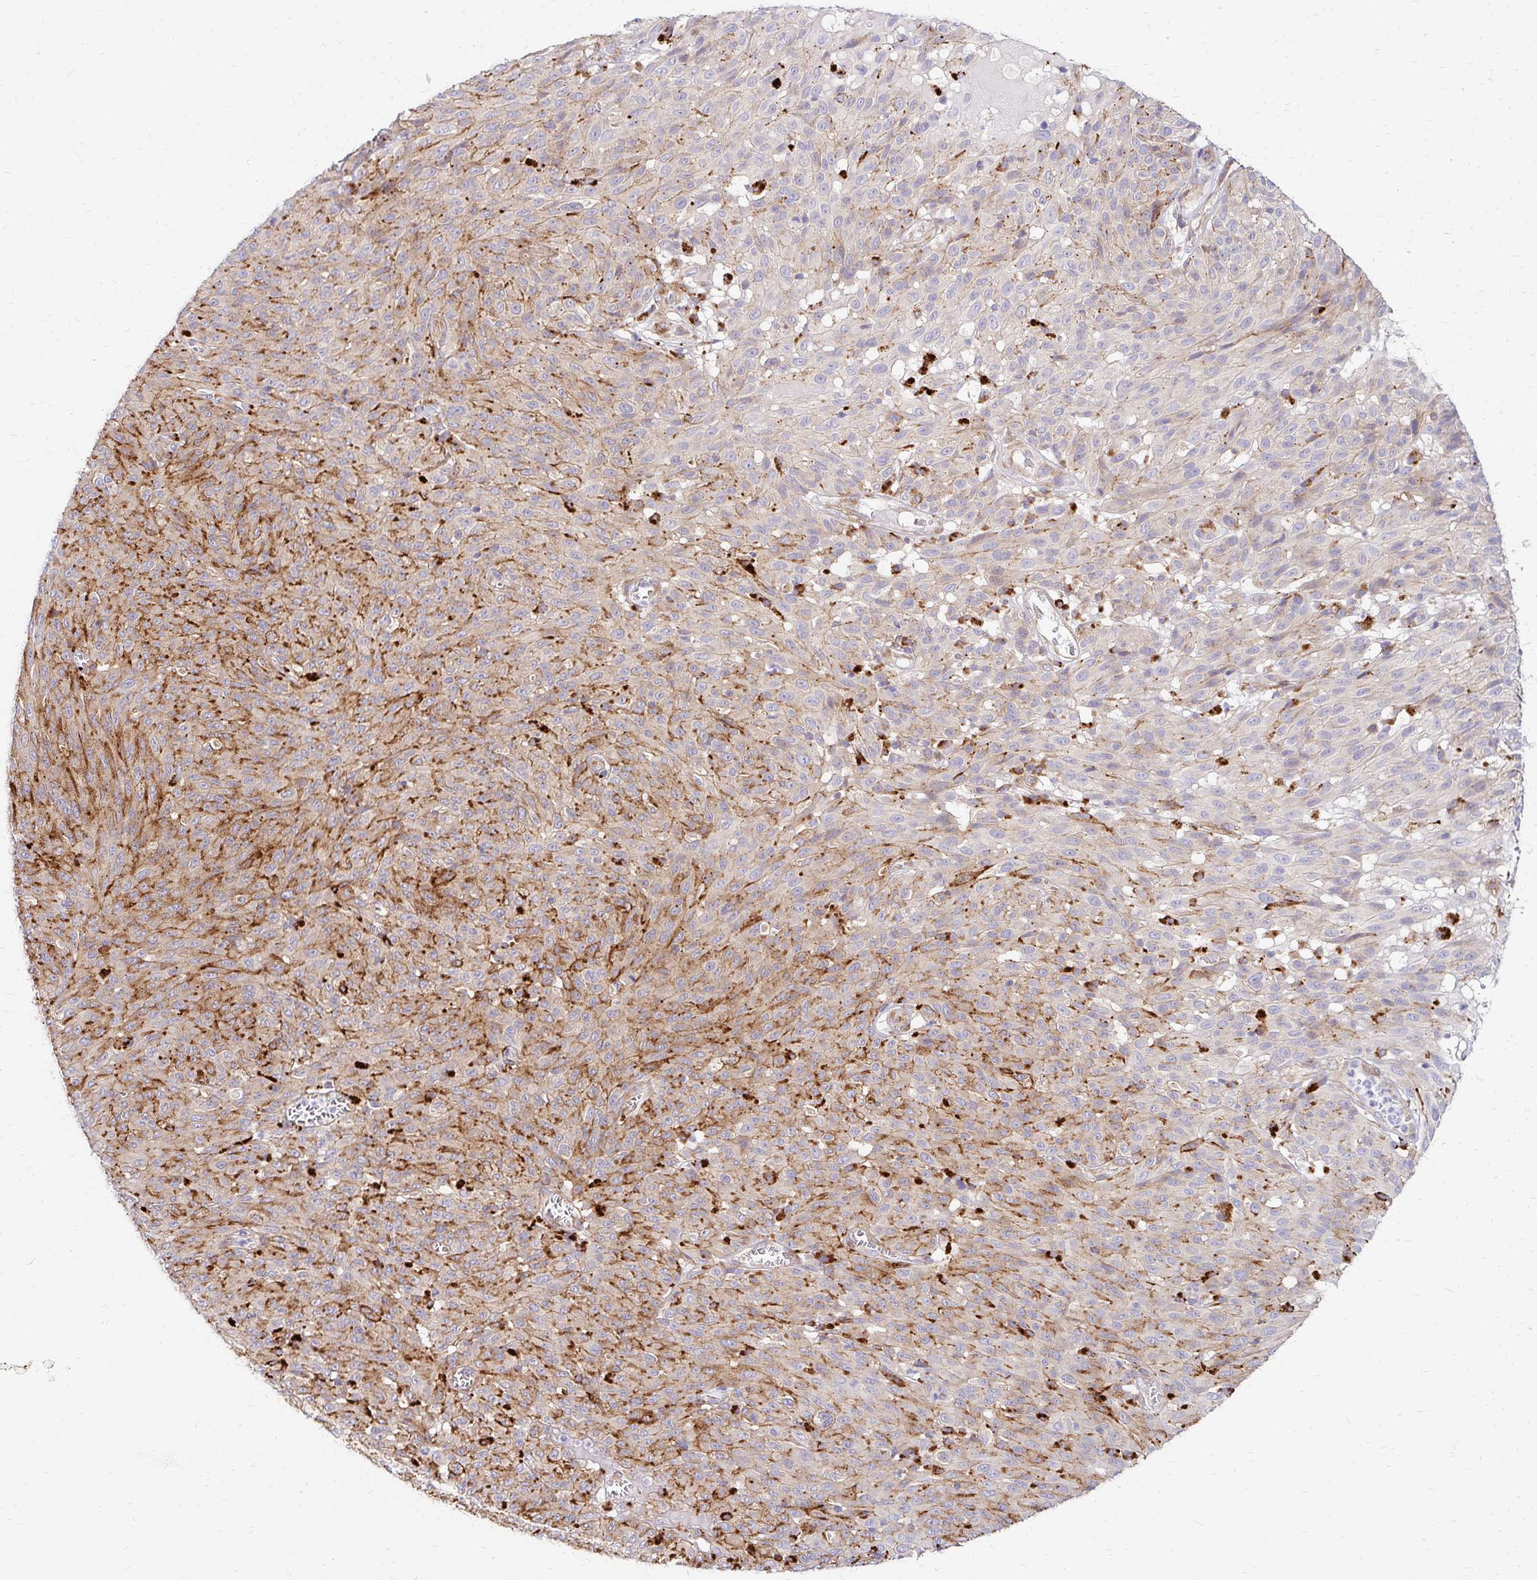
{"staining": {"intensity": "moderate", "quantity": "25%-75%", "location": "cytoplasmic/membranous"}, "tissue": "melanoma", "cell_type": "Tumor cells", "image_type": "cancer", "snomed": [{"axis": "morphology", "description": "Malignant melanoma, NOS"}, {"axis": "topography", "description": "Skin"}], "caption": "A high-resolution photomicrograph shows immunohistochemistry (IHC) staining of melanoma, which reveals moderate cytoplasmic/membranous expression in about 25%-75% of tumor cells. The staining is performed using DAB (3,3'-diaminobenzidine) brown chromogen to label protein expression. The nuclei are counter-stained blue using hematoxylin.", "gene": "IDUA", "patient": {"sex": "male", "age": 85}}